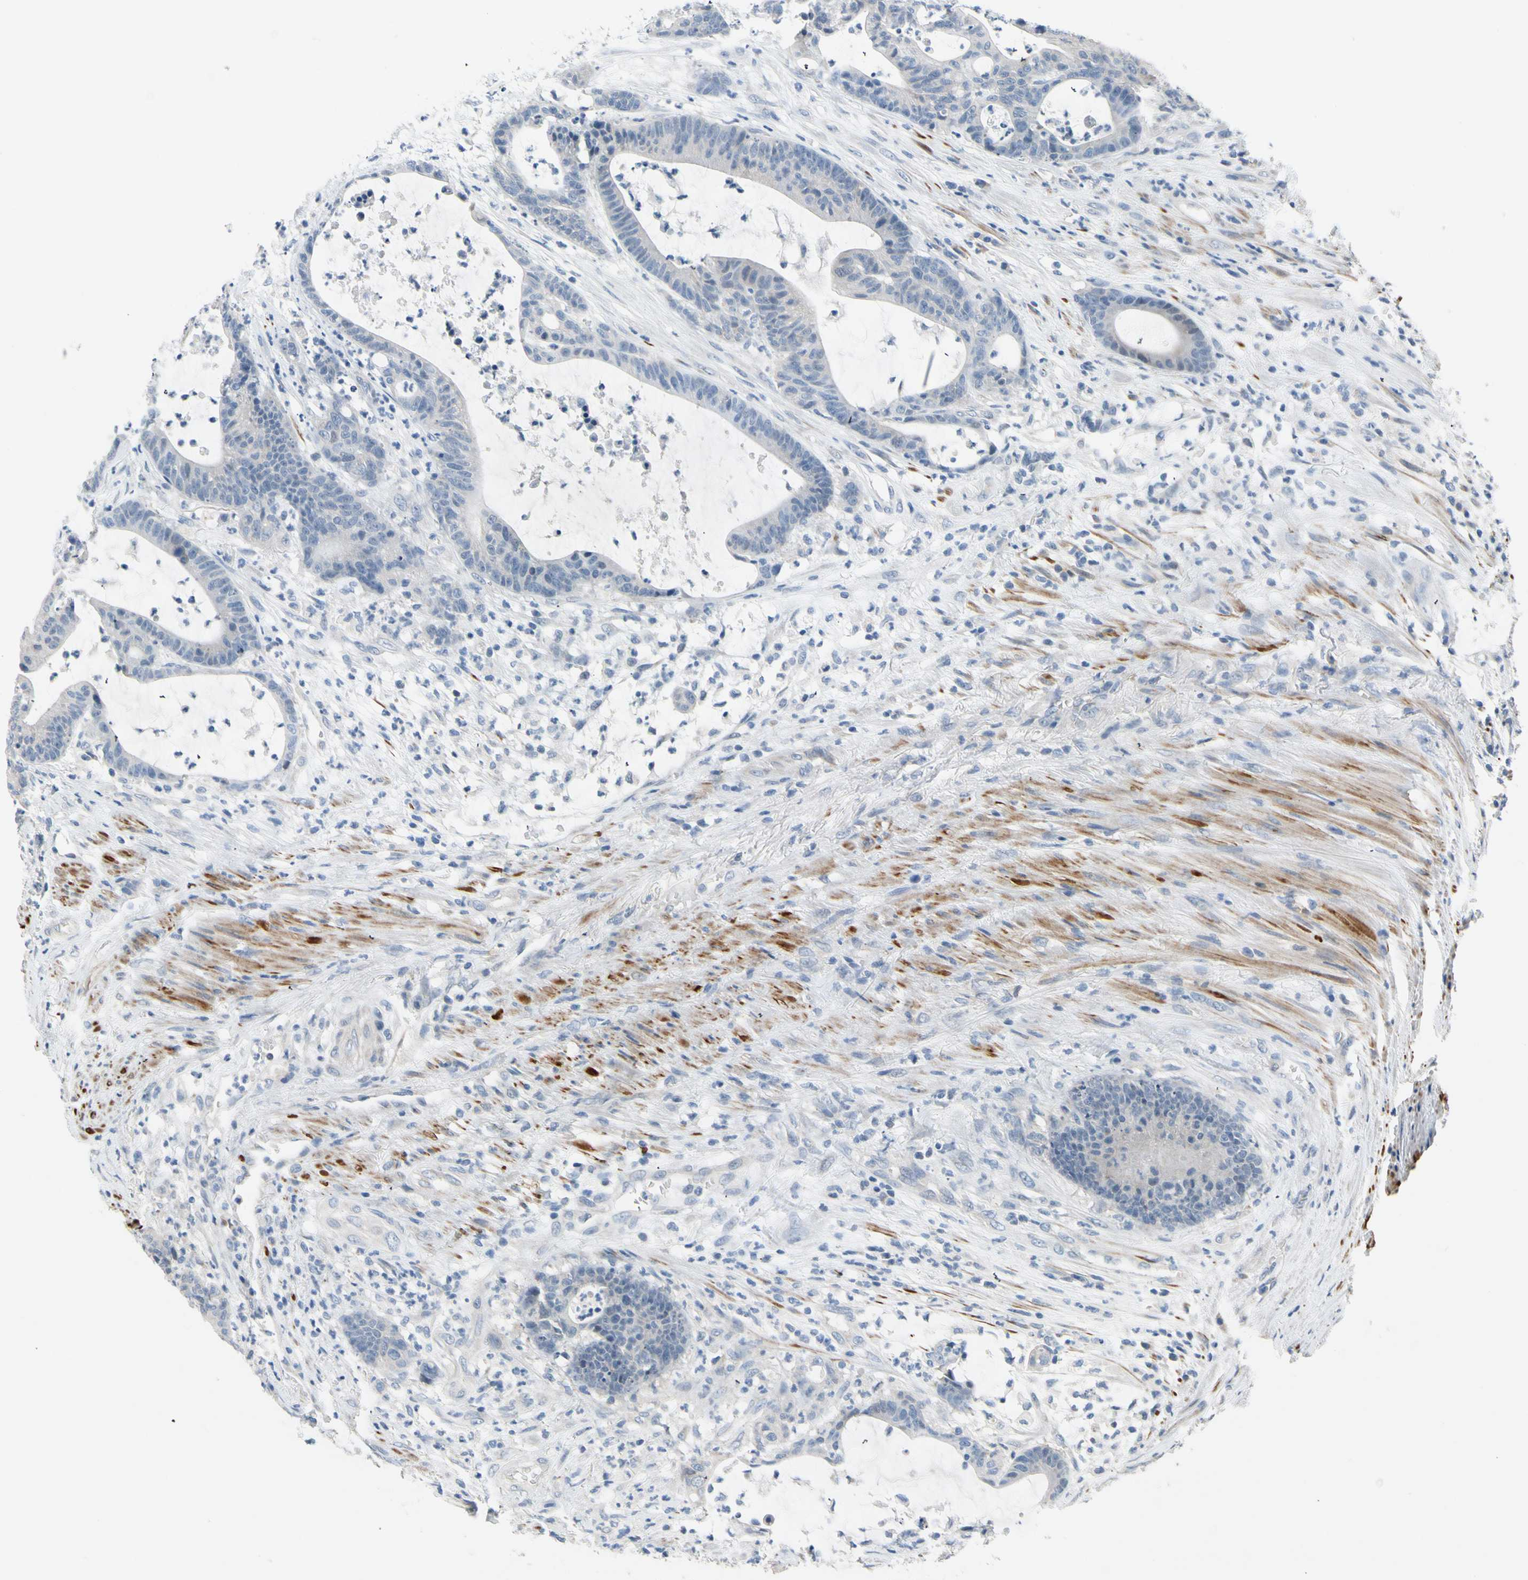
{"staining": {"intensity": "negative", "quantity": "none", "location": "none"}, "tissue": "colorectal cancer", "cell_type": "Tumor cells", "image_type": "cancer", "snomed": [{"axis": "morphology", "description": "Adenocarcinoma, NOS"}, {"axis": "topography", "description": "Colon"}], "caption": "There is no significant staining in tumor cells of colorectal cancer (adenocarcinoma).", "gene": "SLC27A6", "patient": {"sex": "female", "age": 84}}